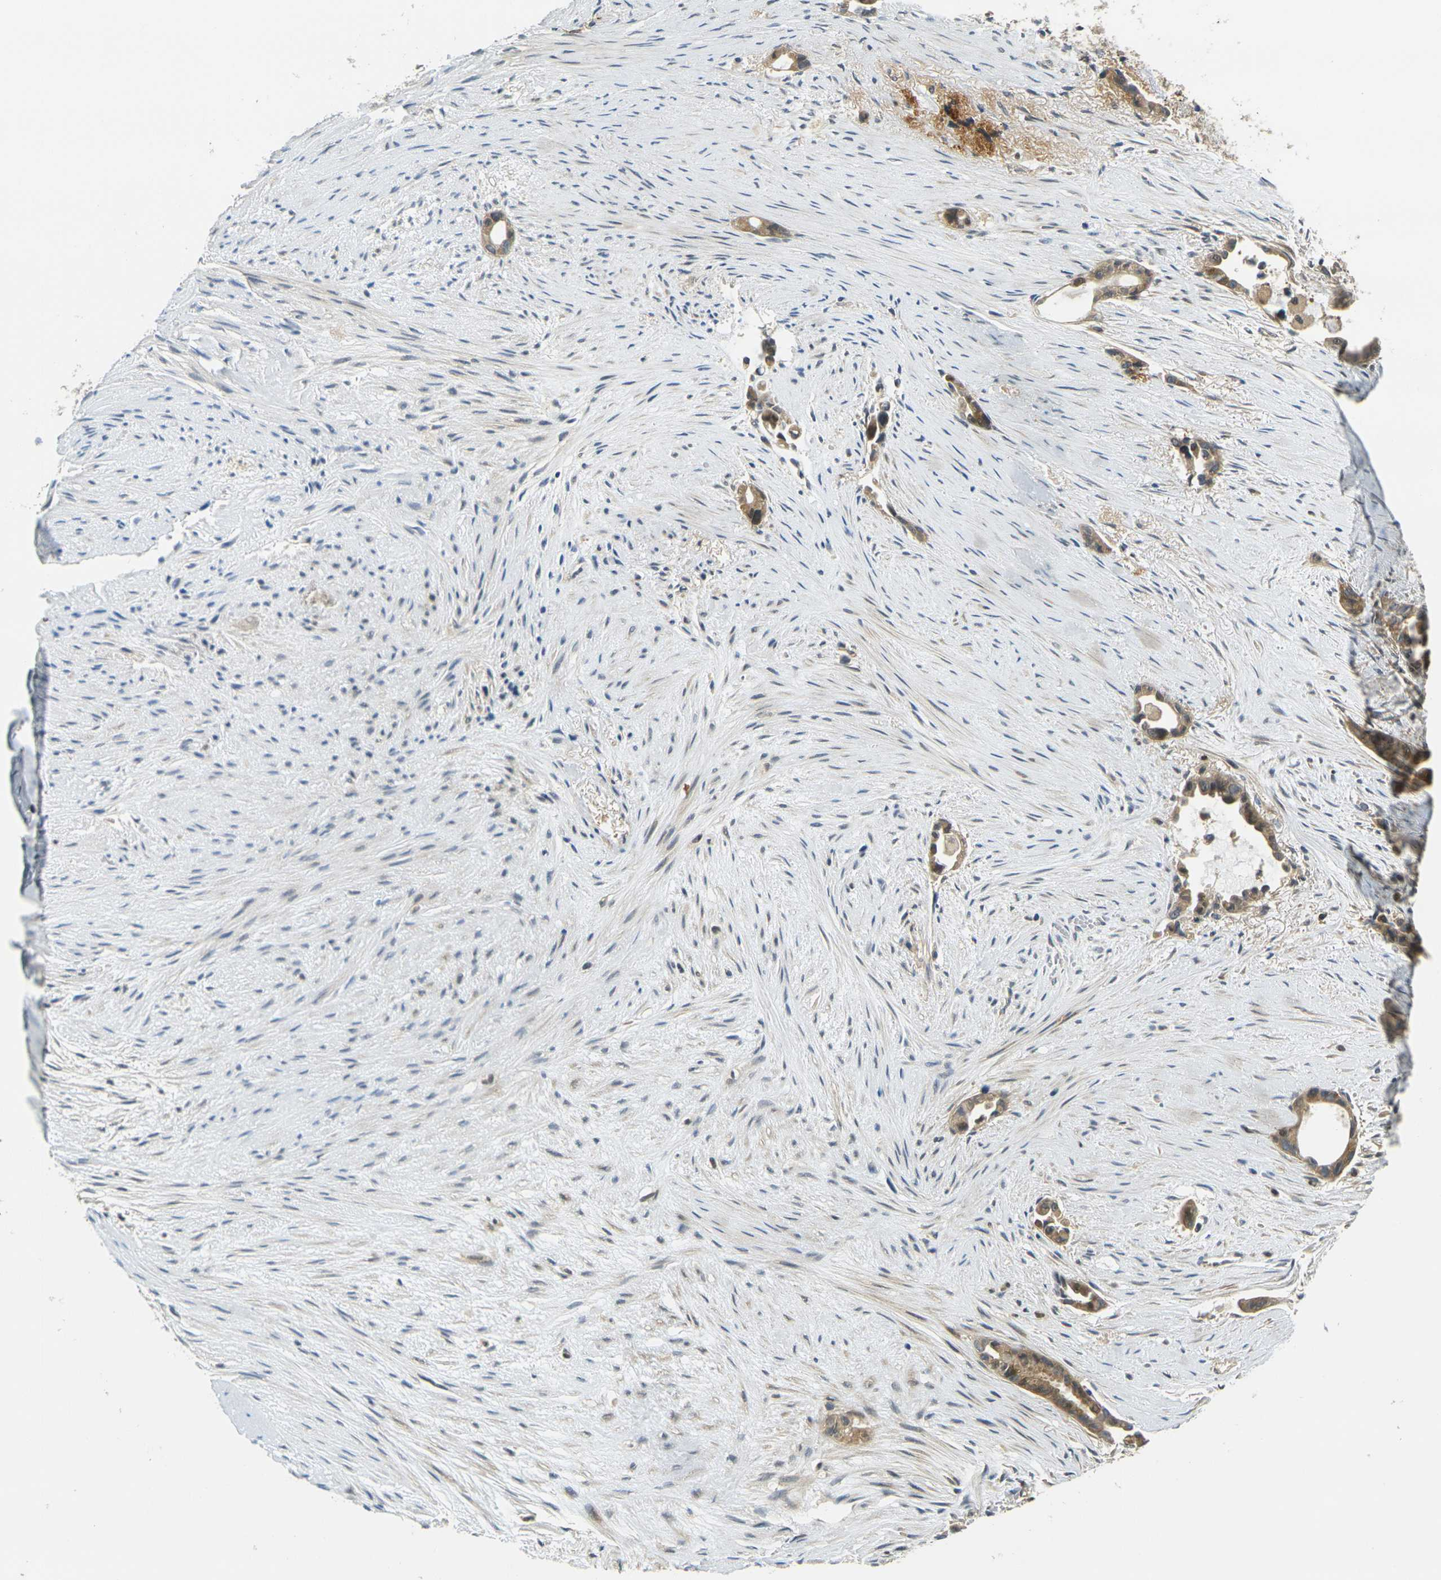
{"staining": {"intensity": "moderate", "quantity": ">75%", "location": "cytoplasmic/membranous"}, "tissue": "liver cancer", "cell_type": "Tumor cells", "image_type": "cancer", "snomed": [{"axis": "morphology", "description": "Cholangiocarcinoma"}, {"axis": "topography", "description": "Liver"}], "caption": "Tumor cells display moderate cytoplasmic/membranous expression in approximately >75% of cells in liver cancer (cholangiocarcinoma).", "gene": "KLHL8", "patient": {"sex": "female", "age": 55}}